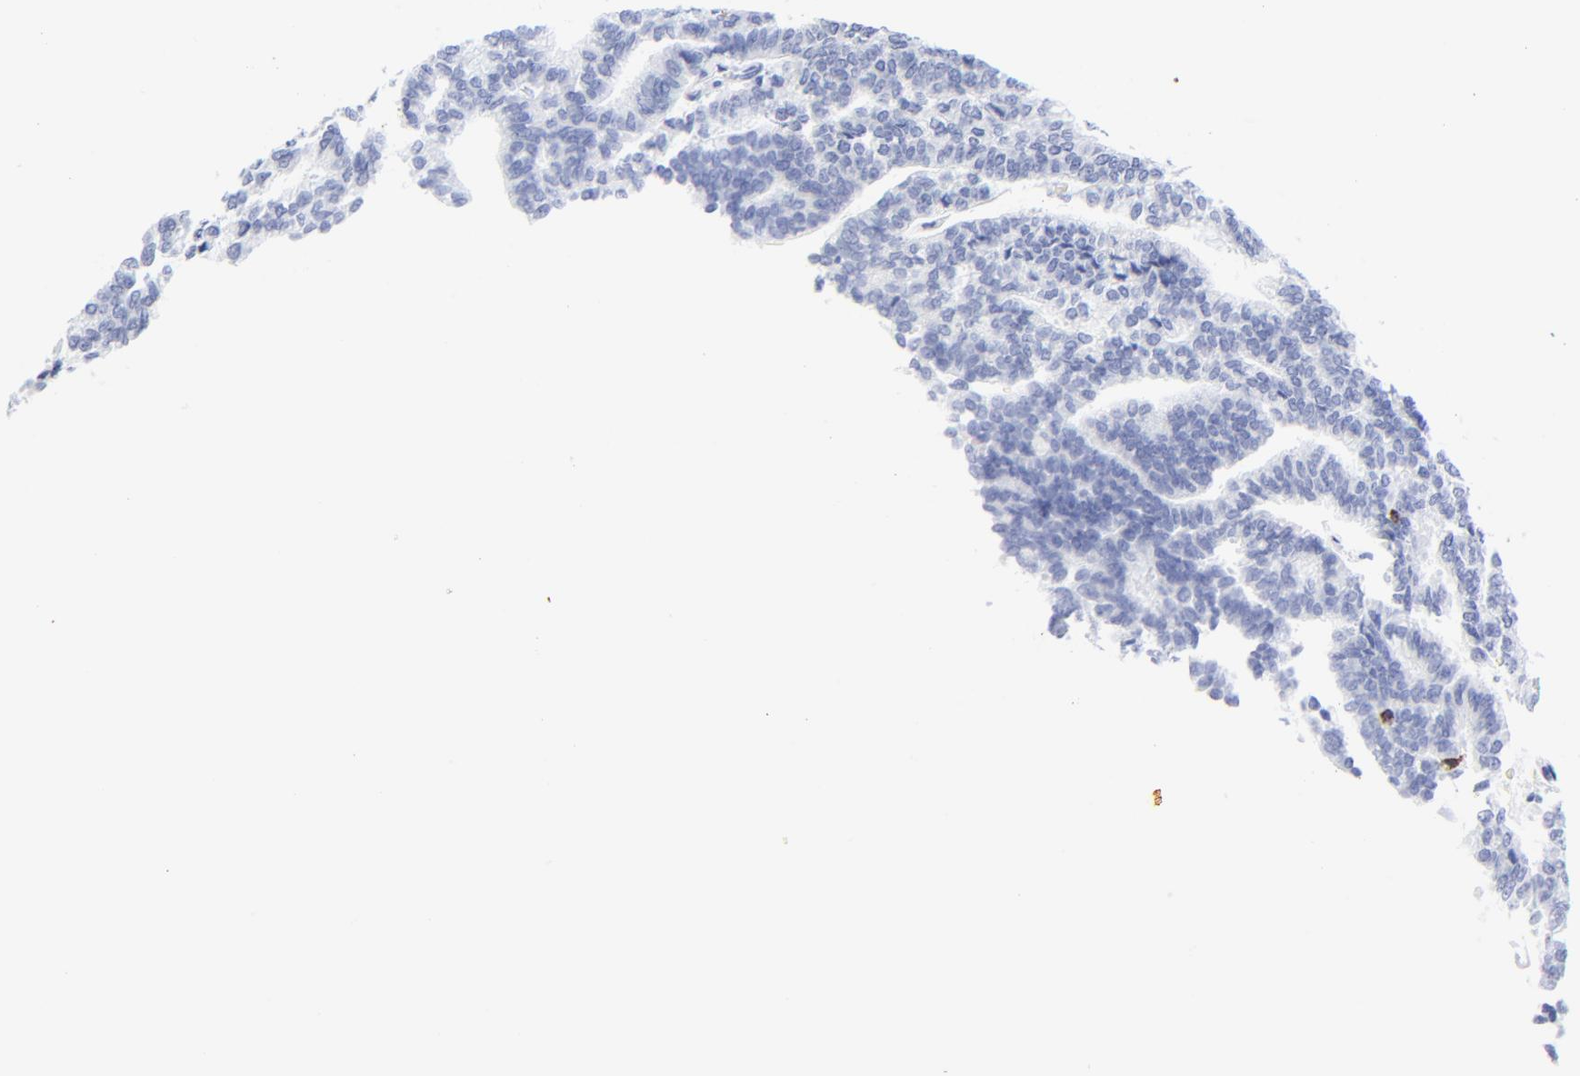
{"staining": {"intensity": "negative", "quantity": "none", "location": "none"}, "tissue": "thyroid cancer", "cell_type": "Tumor cells", "image_type": "cancer", "snomed": [{"axis": "morphology", "description": "Papillary adenocarcinoma, NOS"}, {"axis": "topography", "description": "Thyroid gland"}], "caption": "Papillary adenocarcinoma (thyroid) stained for a protein using immunohistochemistry (IHC) displays no expression tumor cells.", "gene": "LCK", "patient": {"sex": "female", "age": 35}}